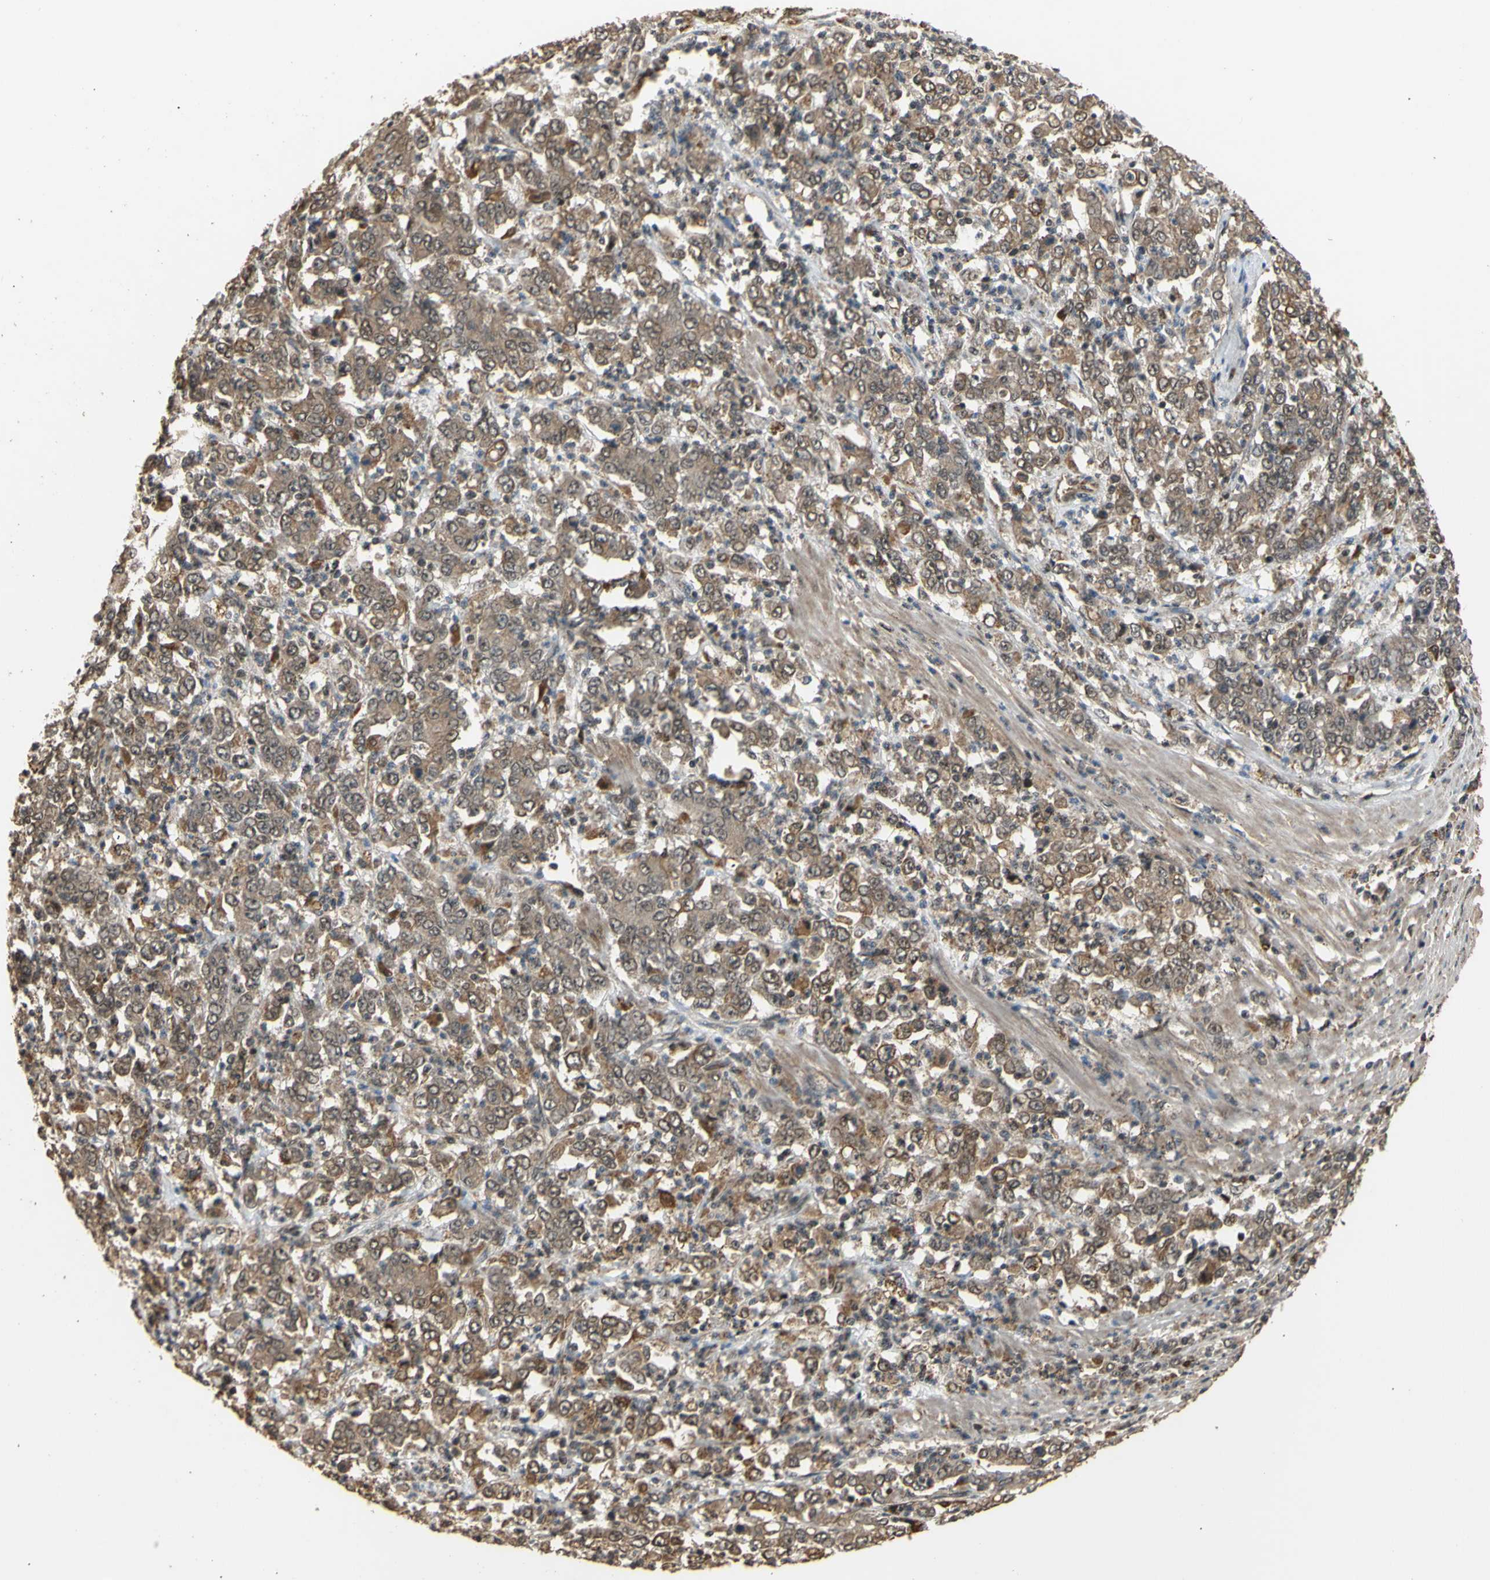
{"staining": {"intensity": "moderate", "quantity": ">75%", "location": "cytoplasmic/membranous"}, "tissue": "stomach cancer", "cell_type": "Tumor cells", "image_type": "cancer", "snomed": [{"axis": "morphology", "description": "Adenocarcinoma, NOS"}, {"axis": "topography", "description": "Stomach, lower"}], "caption": "An immunohistochemistry (IHC) image of tumor tissue is shown. Protein staining in brown shows moderate cytoplasmic/membranous positivity in stomach adenocarcinoma within tumor cells.", "gene": "GTF2E2", "patient": {"sex": "female", "age": 71}}